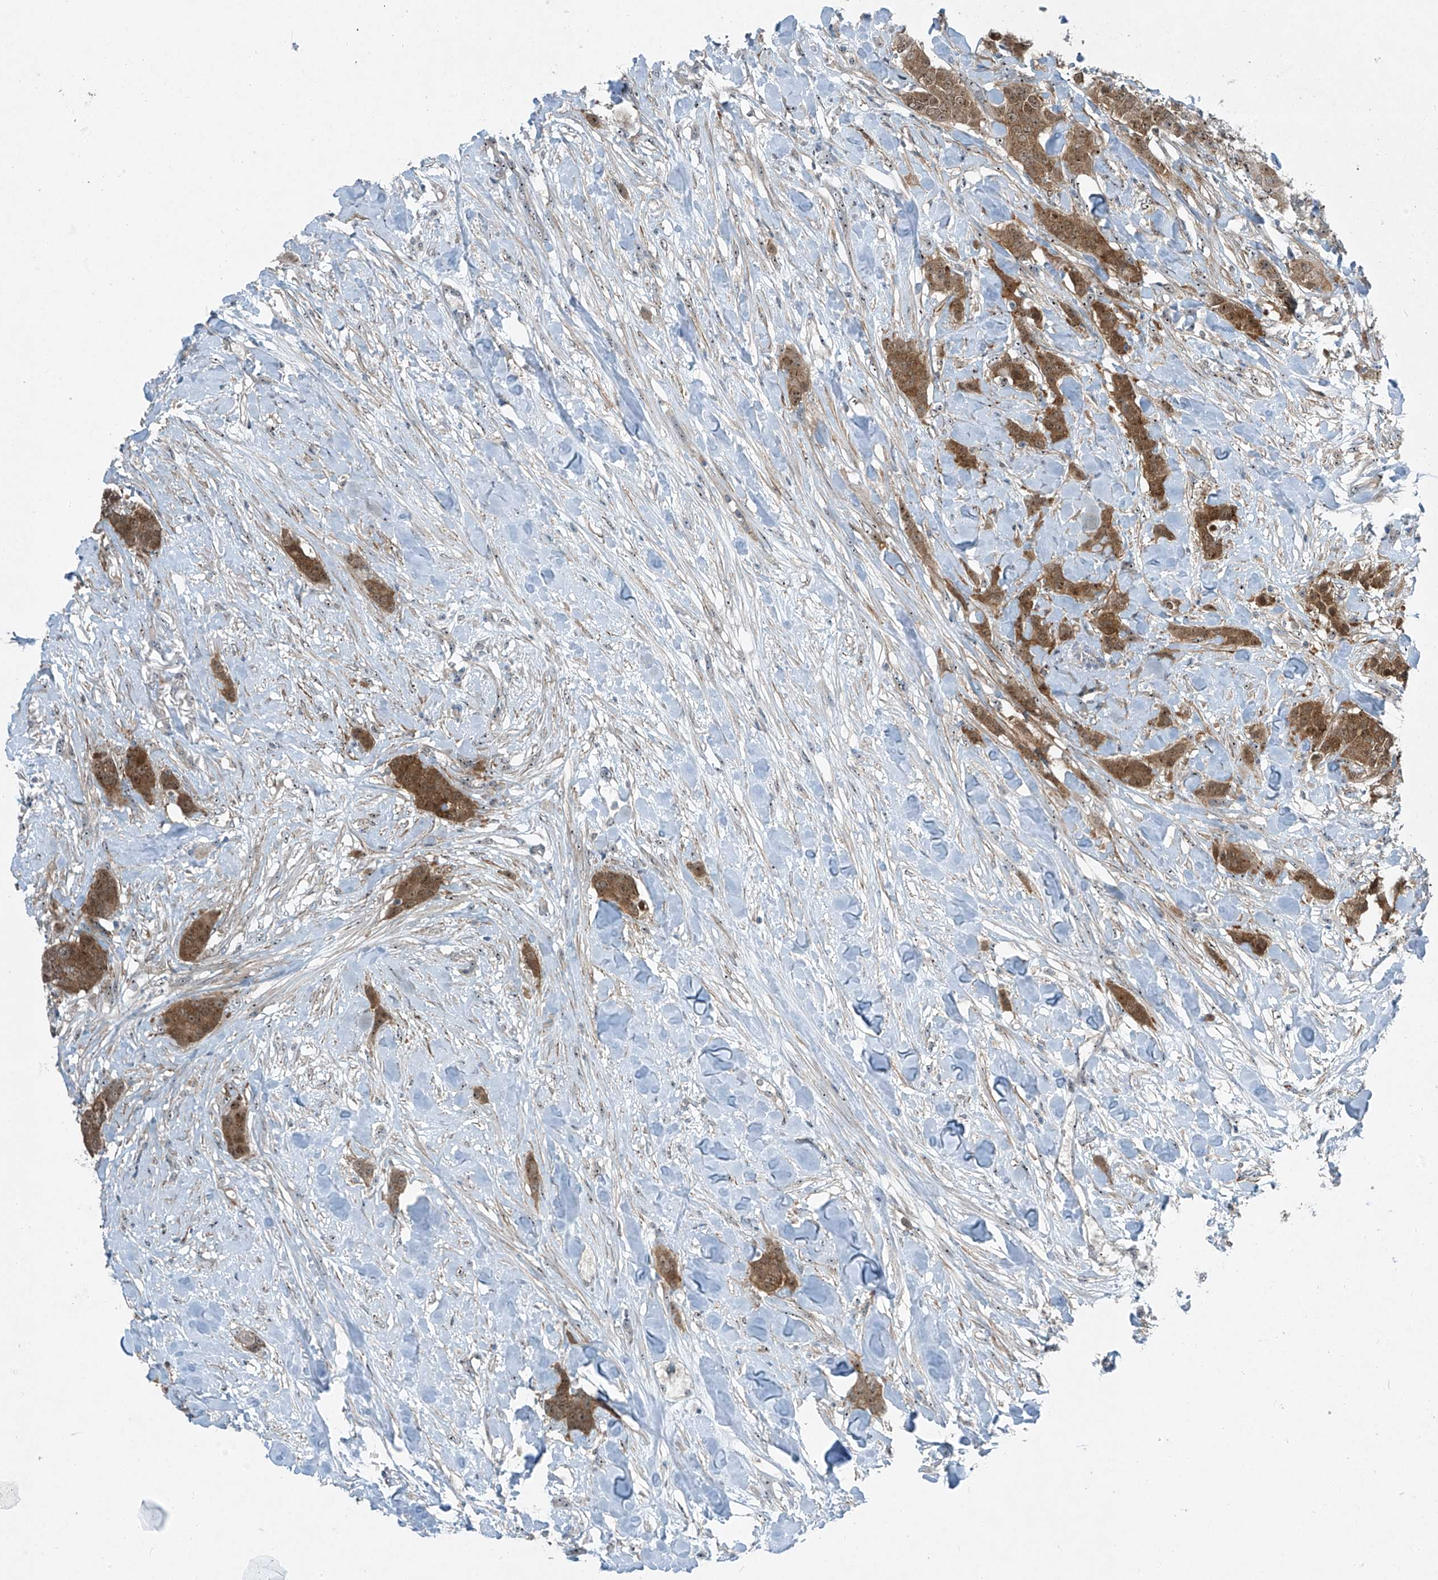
{"staining": {"intensity": "moderate", "quantity": "25%-75%", "location": "cytoplasmic/membranous,nuclear"}, "tissue": "breast cancer", "cell_type": "Tumor cells", "image_type": "cancer", "snomed": [{"axis": "morphology", "description": "Duct carcinoma"}, {"axis": "topography", "description": "Breast"}], "caption": "A high-resolution histopathology image shows IHC staining of breast cancer, which demonstrates moderate cytoplasmic/membranous and nuclear positivity in approximately 25%-75% of tumor cells.", "gene": "PPCS", "patient": {"sex": "female", "age": 40}}